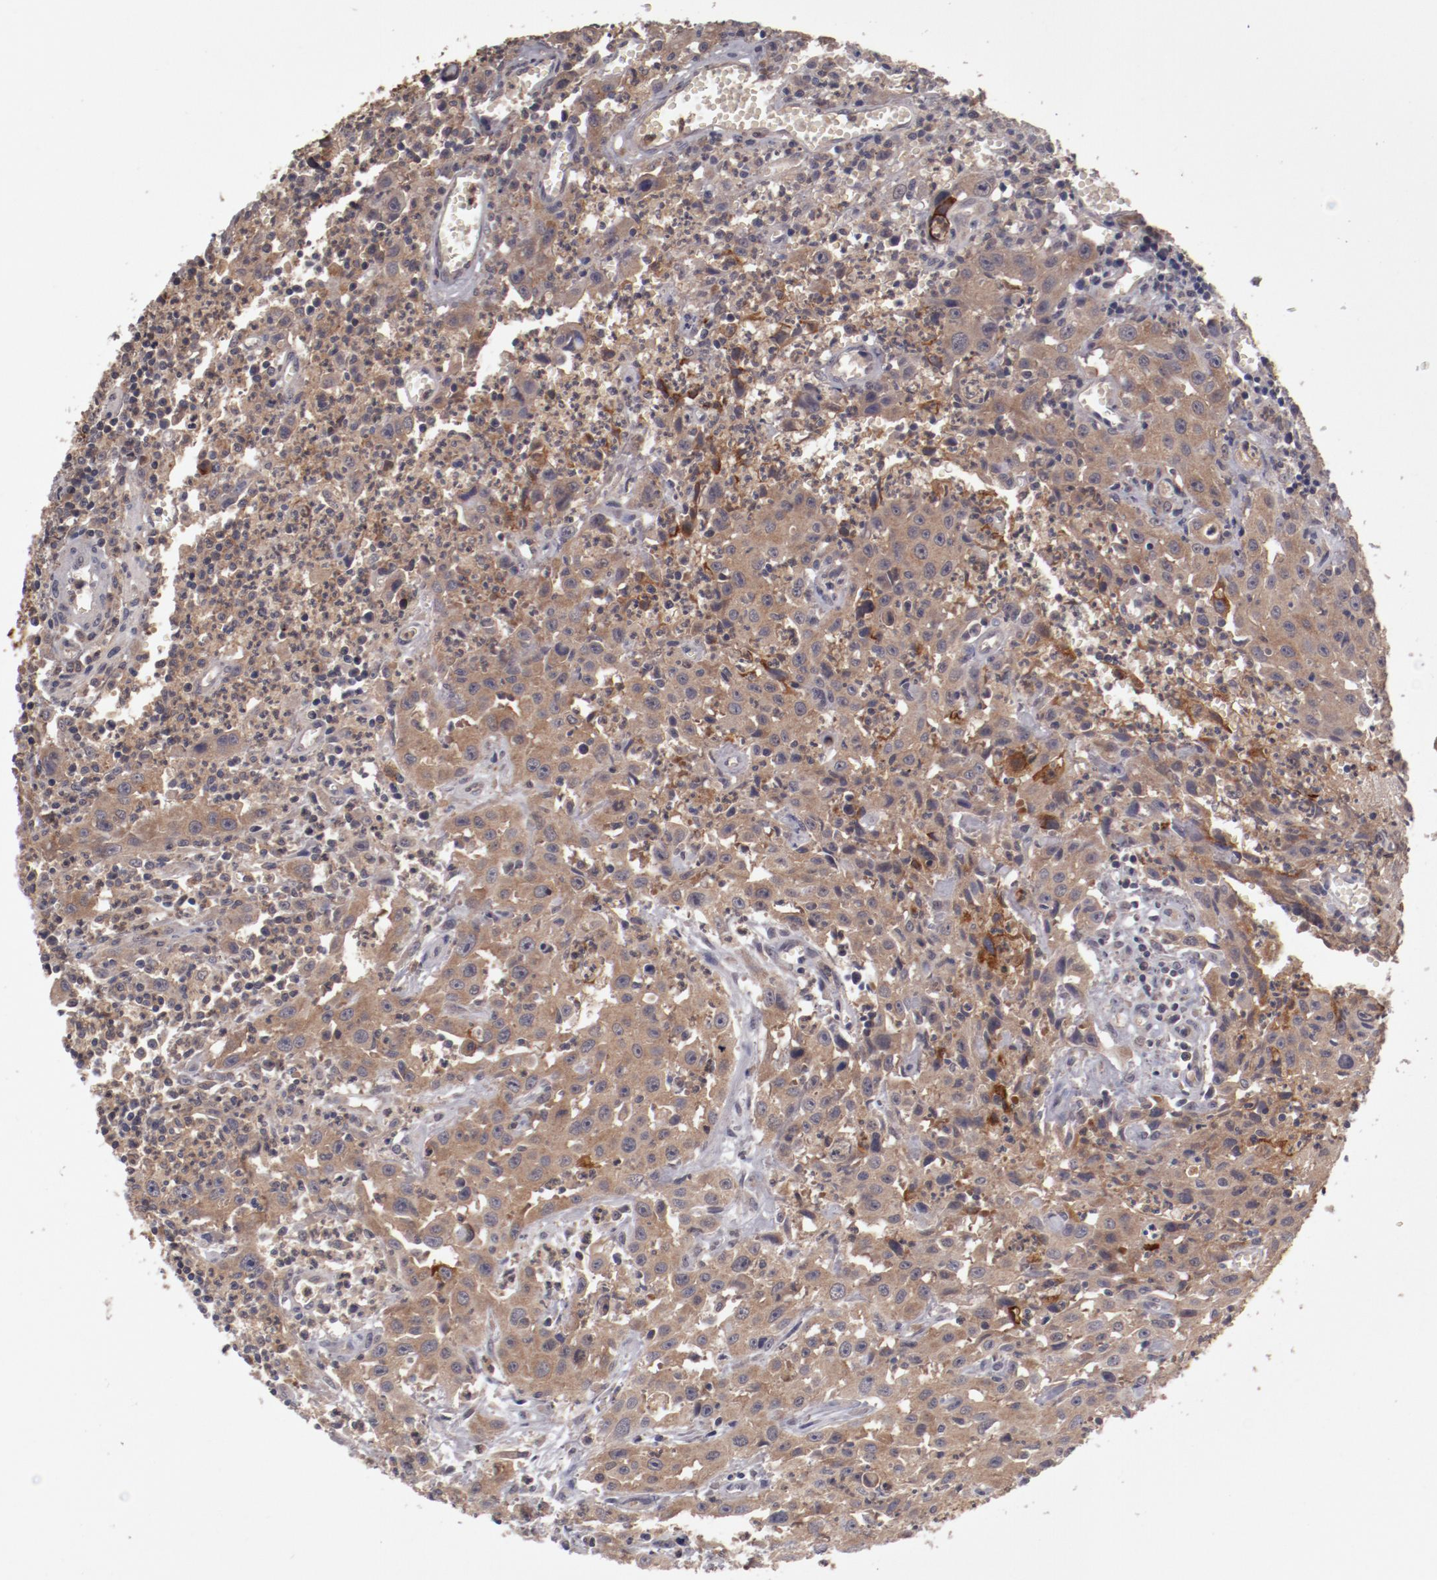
{"staining": {"intensity": "moderate", "quantity": ">75%", "location": "cytoplasmic/membranous"}, "tissue": "urothelial cancer", "cell_type": "Tumor cells", "image_type": "cancer", "snomed": [{"axis": "morphology", "description": "Urothelial carcinoma, High grade"}, {"axis": "topography", "description": "Urinary bladder"}], "caption": "The histopathology image shows staining of high-grade urothelial carcinoma, revealing moderate cytoplasmic/membranous protein expression (brown color) within tumor cells.", "gene": "CP", "patient": {"sex": "male", "age": 66}}